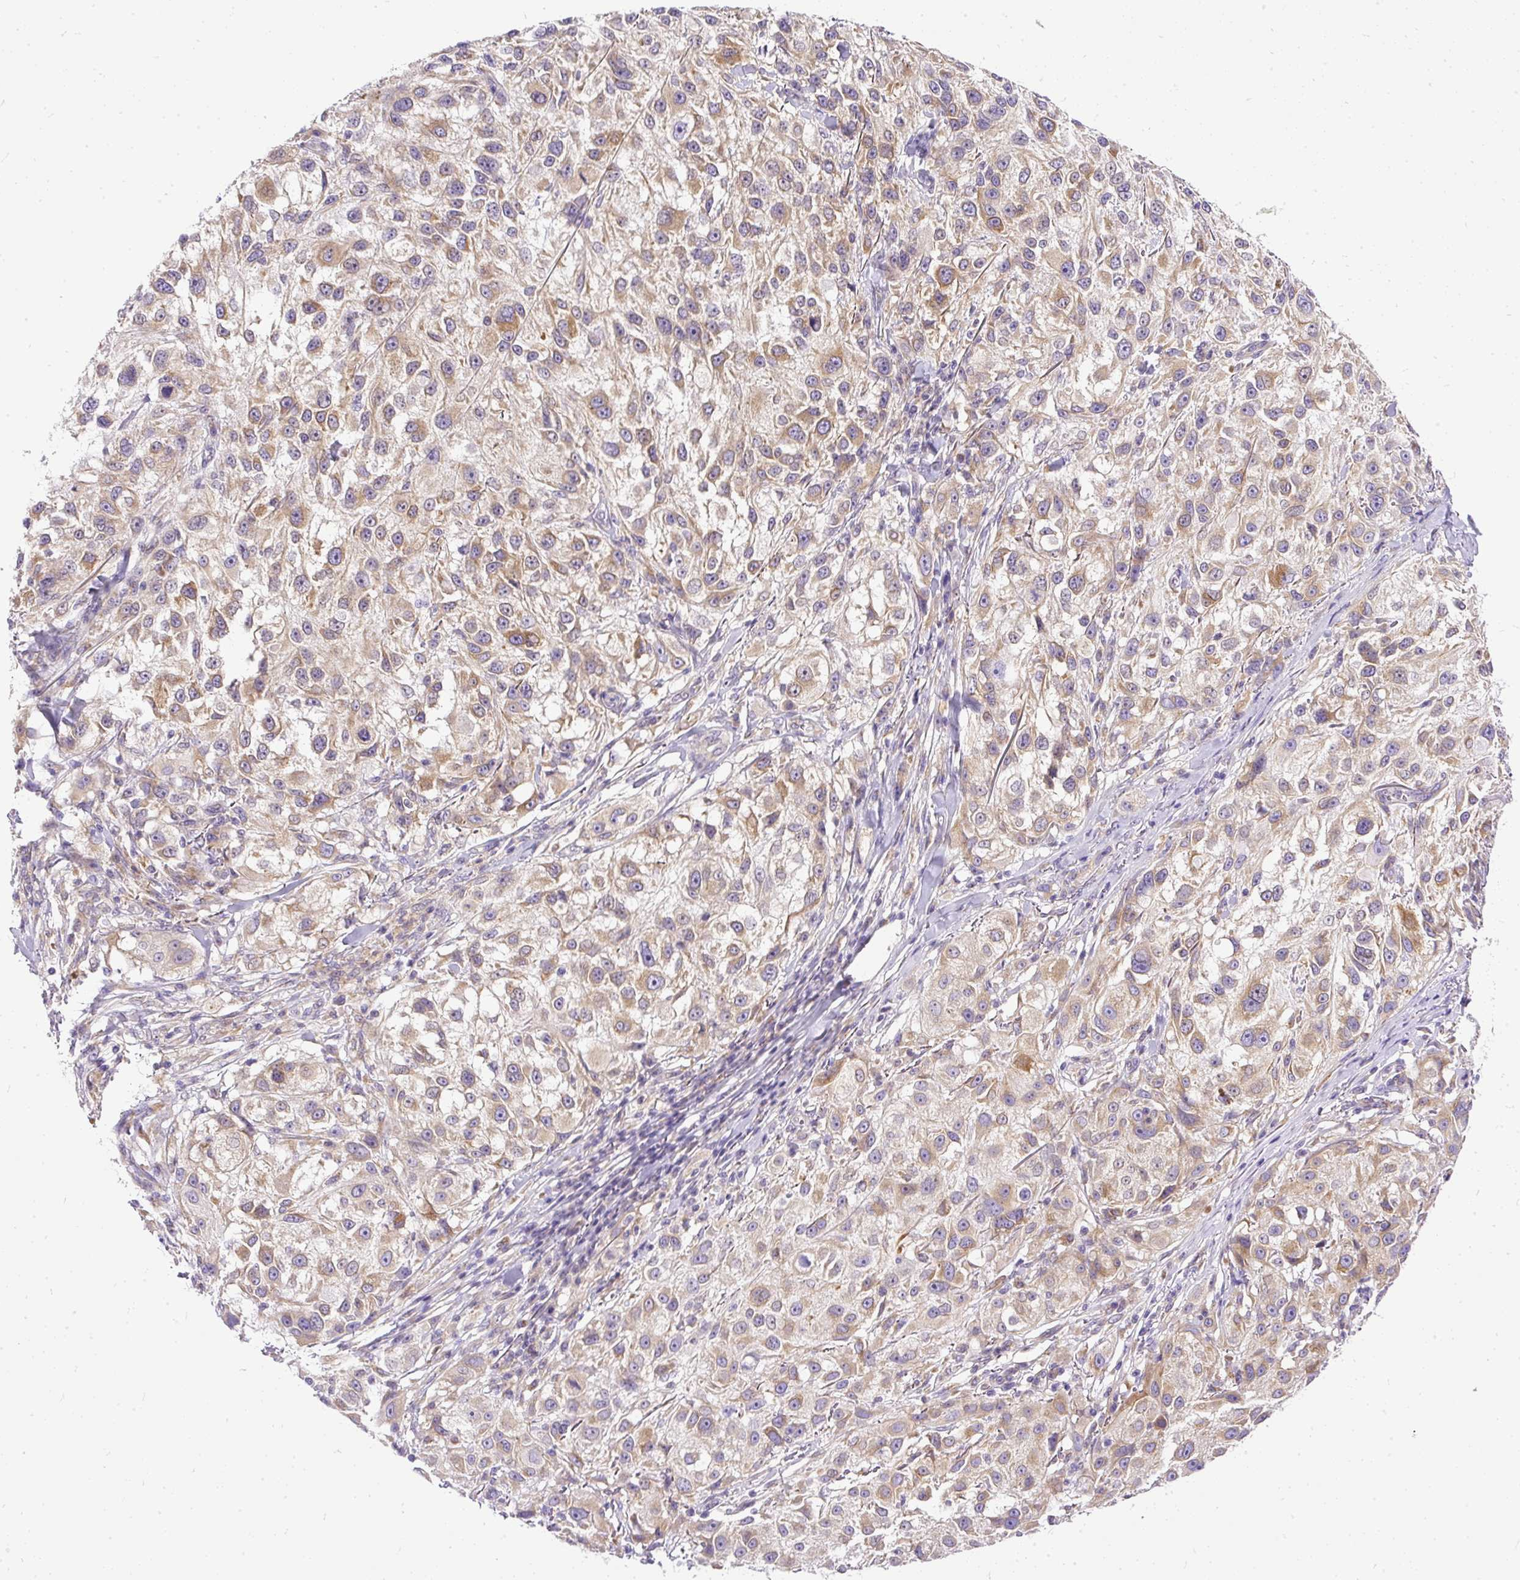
{"staining": {"intensity": "moderate", "quantity": ">75%", "location": "cytoplasmic/membranous"}, "tissue": "melanoma", "cell_type": "Tumor cells", "image_type": "cancer", "snomed": [{"axis": "morphology", "description": "Necrosis, NOS"}, {"axis": "morphology", "description": "Malignant melanoma, NOS"}, {"axis": "topography", "description": "Skin"}], "caption": "An IHC image of neoplastic tissue is shown. Protein staining in brown shows moderate cytoplasmic/membranous positivity in melanoma within tumor cells. (DAB IHC, brown staining for protein, blue staining for nuclei).", "gene": "AMFR", "patient": {"sex": "female", "age": 87}}